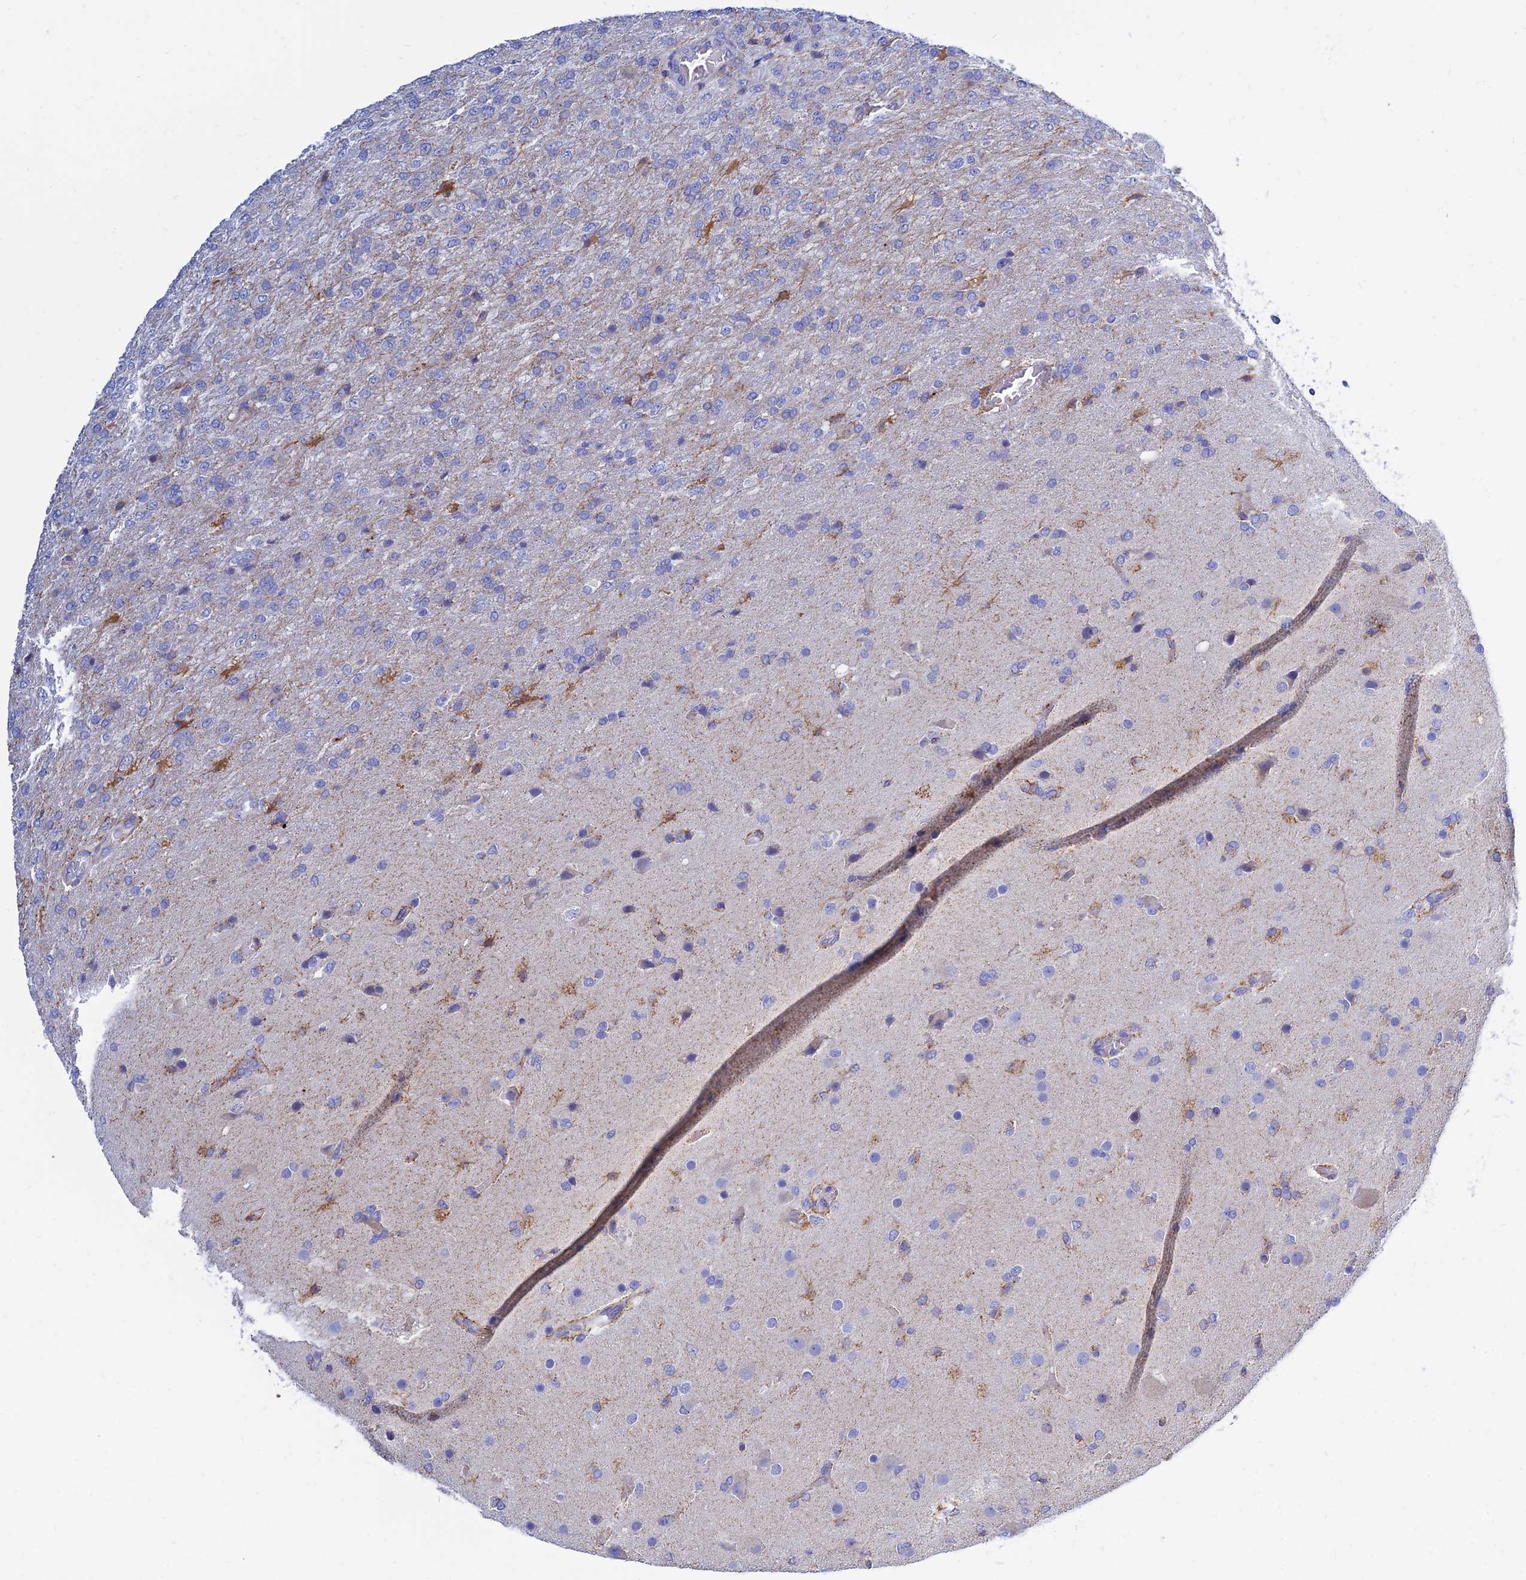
{"staining": {"intensity": "negative", "quantity": "none", "location": "none"}, "tissue": "glioma", "cell_type": "Tumor cells", "image_type": "cancer", "snomed": [{"axis": "morphology", "description": "Glioma, malignant, High grade"}, {"axis": "topography", "description": "Brain"}], "caption": "Immunohistochemical staining of human glioma displays no significant expression in tumor cells.", "gene": "MGST1", "patient": {"sex": "female", "age": 74}}